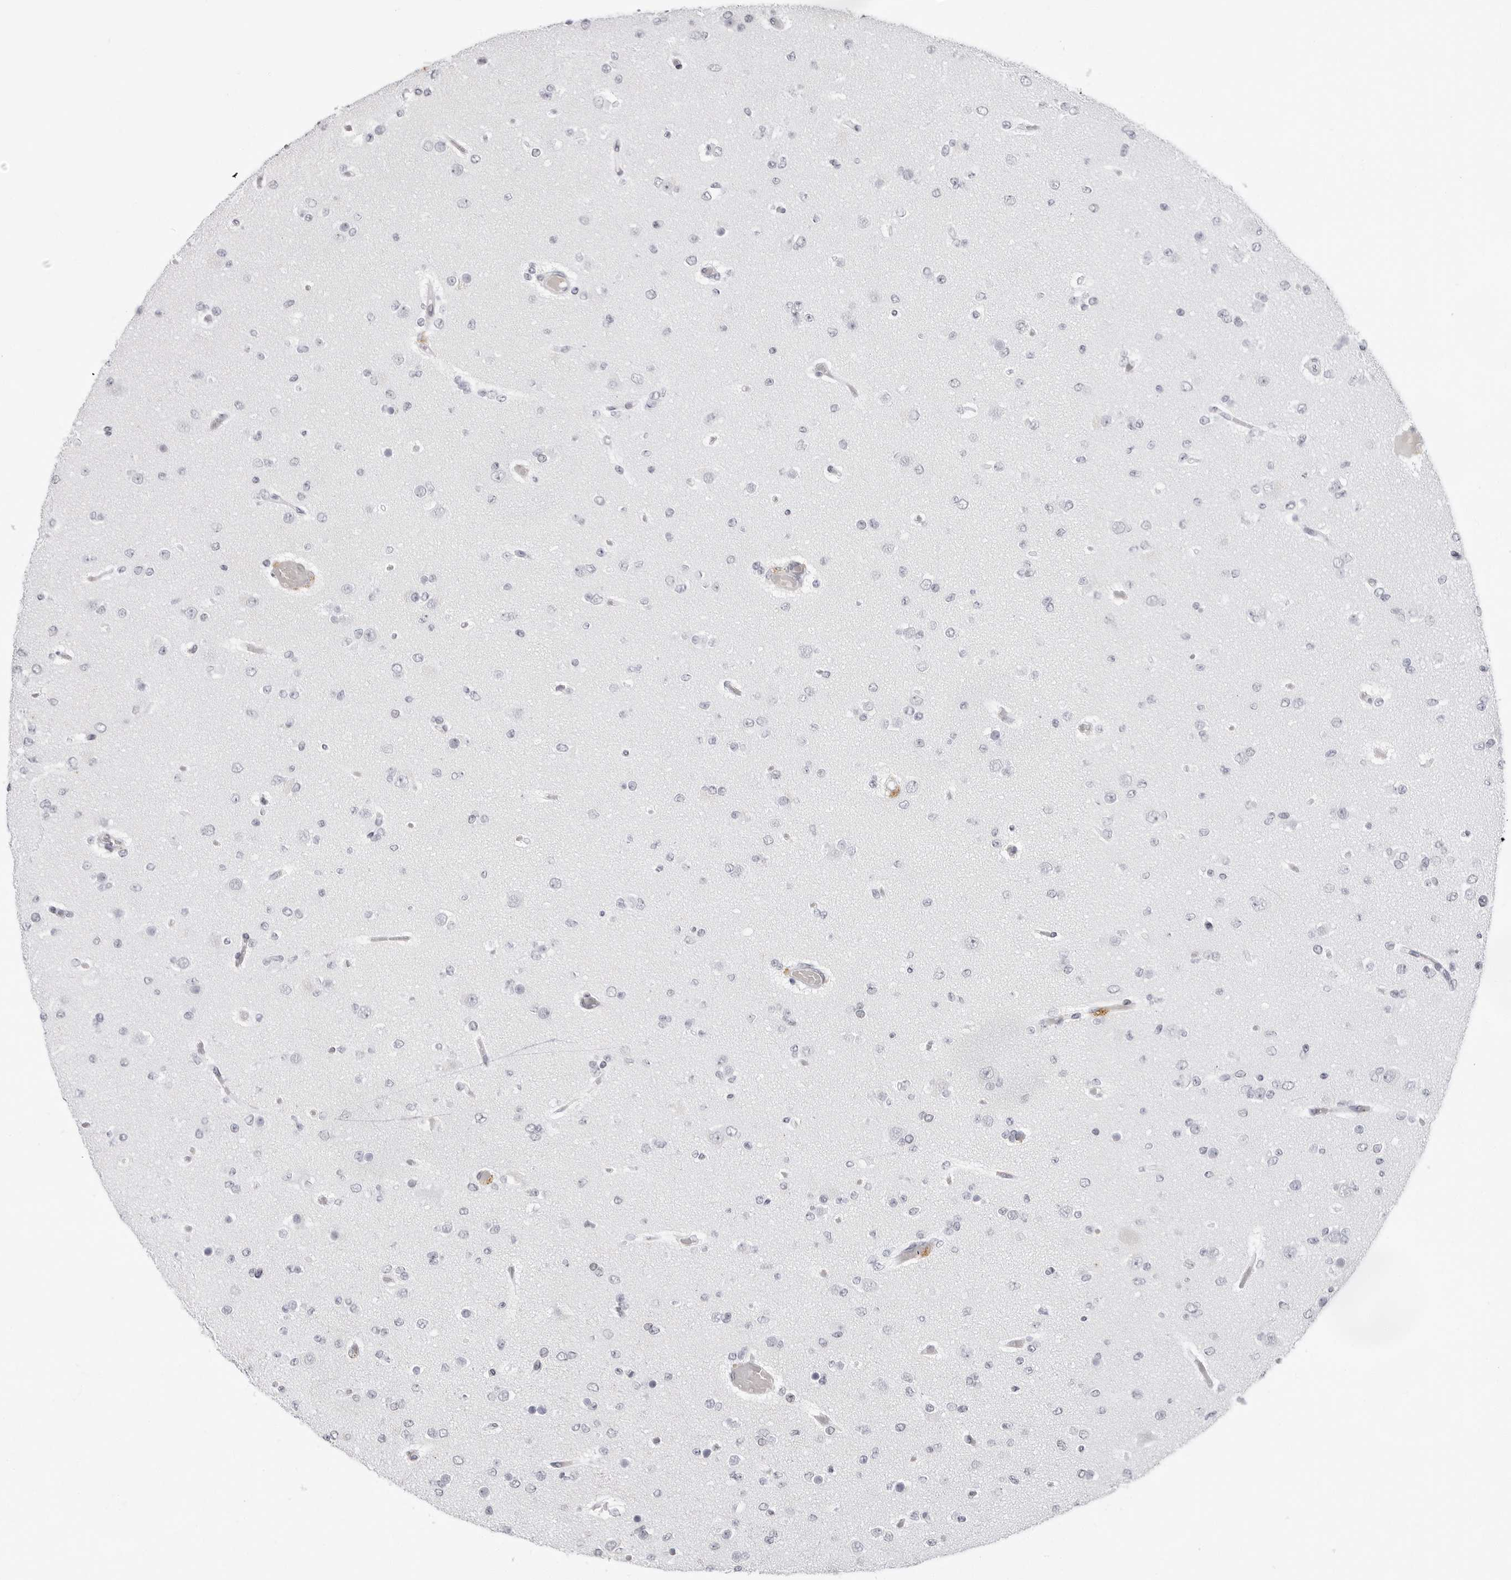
{"staining": {"intensity": "negative", "quantity": "none", "location": "none"}, "tissue": "glioma", "cell_type": "Tumor cells", "image_type": "cancer", "snomed": [{"axis": "morphology", "description": "Glioma, malignant, Low grade"}, {"axis": "topography", "description": "Brain"}], "caption": "Malignant low-grade glioma was stained to show a protein in brown. There is no significant expression in tumor cells.", "gene": "VEZF1", "patient": {"sex": "female", "age": 22}}